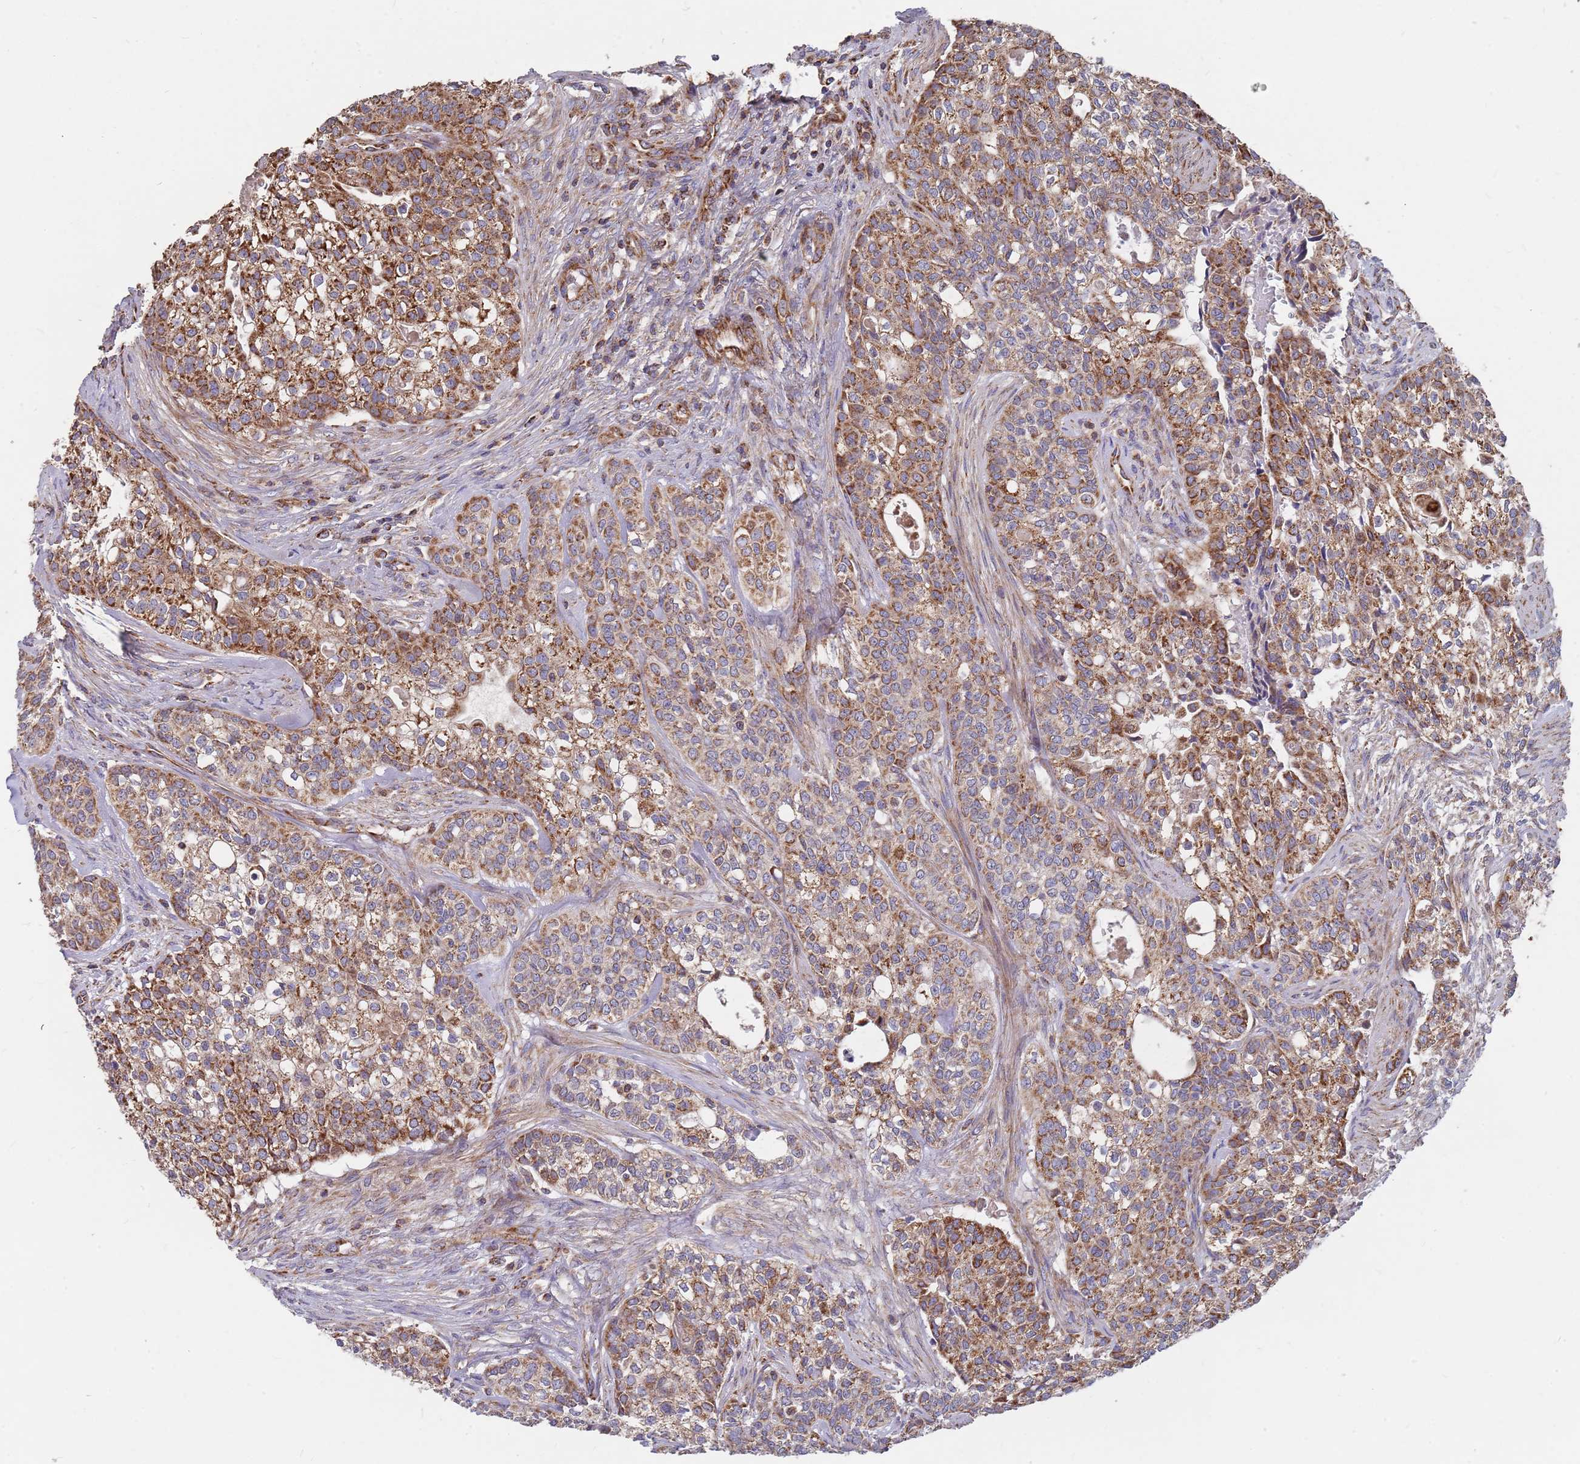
{"staining": {"intensity": "moderate", "quantity": ">75%", "location": "cytoplasmic/membranous"}, "tissue": "head and neck cancer", "cell_type": "Tumor cells", "image_type": "cancer", "snomed": [{"axis": "morphology", "description": "Adenocarcinoma, NOS"}, {"axis": "topography", "description": "Head-Neck"}], "caption": "Protein analysis of head and neck adenocarcinoma tissue shows moderate cytoplasmic/membranous staining in about >75% of tumor cells.", "gene": "WDFY3", "patient": {"sex": "male", "age": 81}}